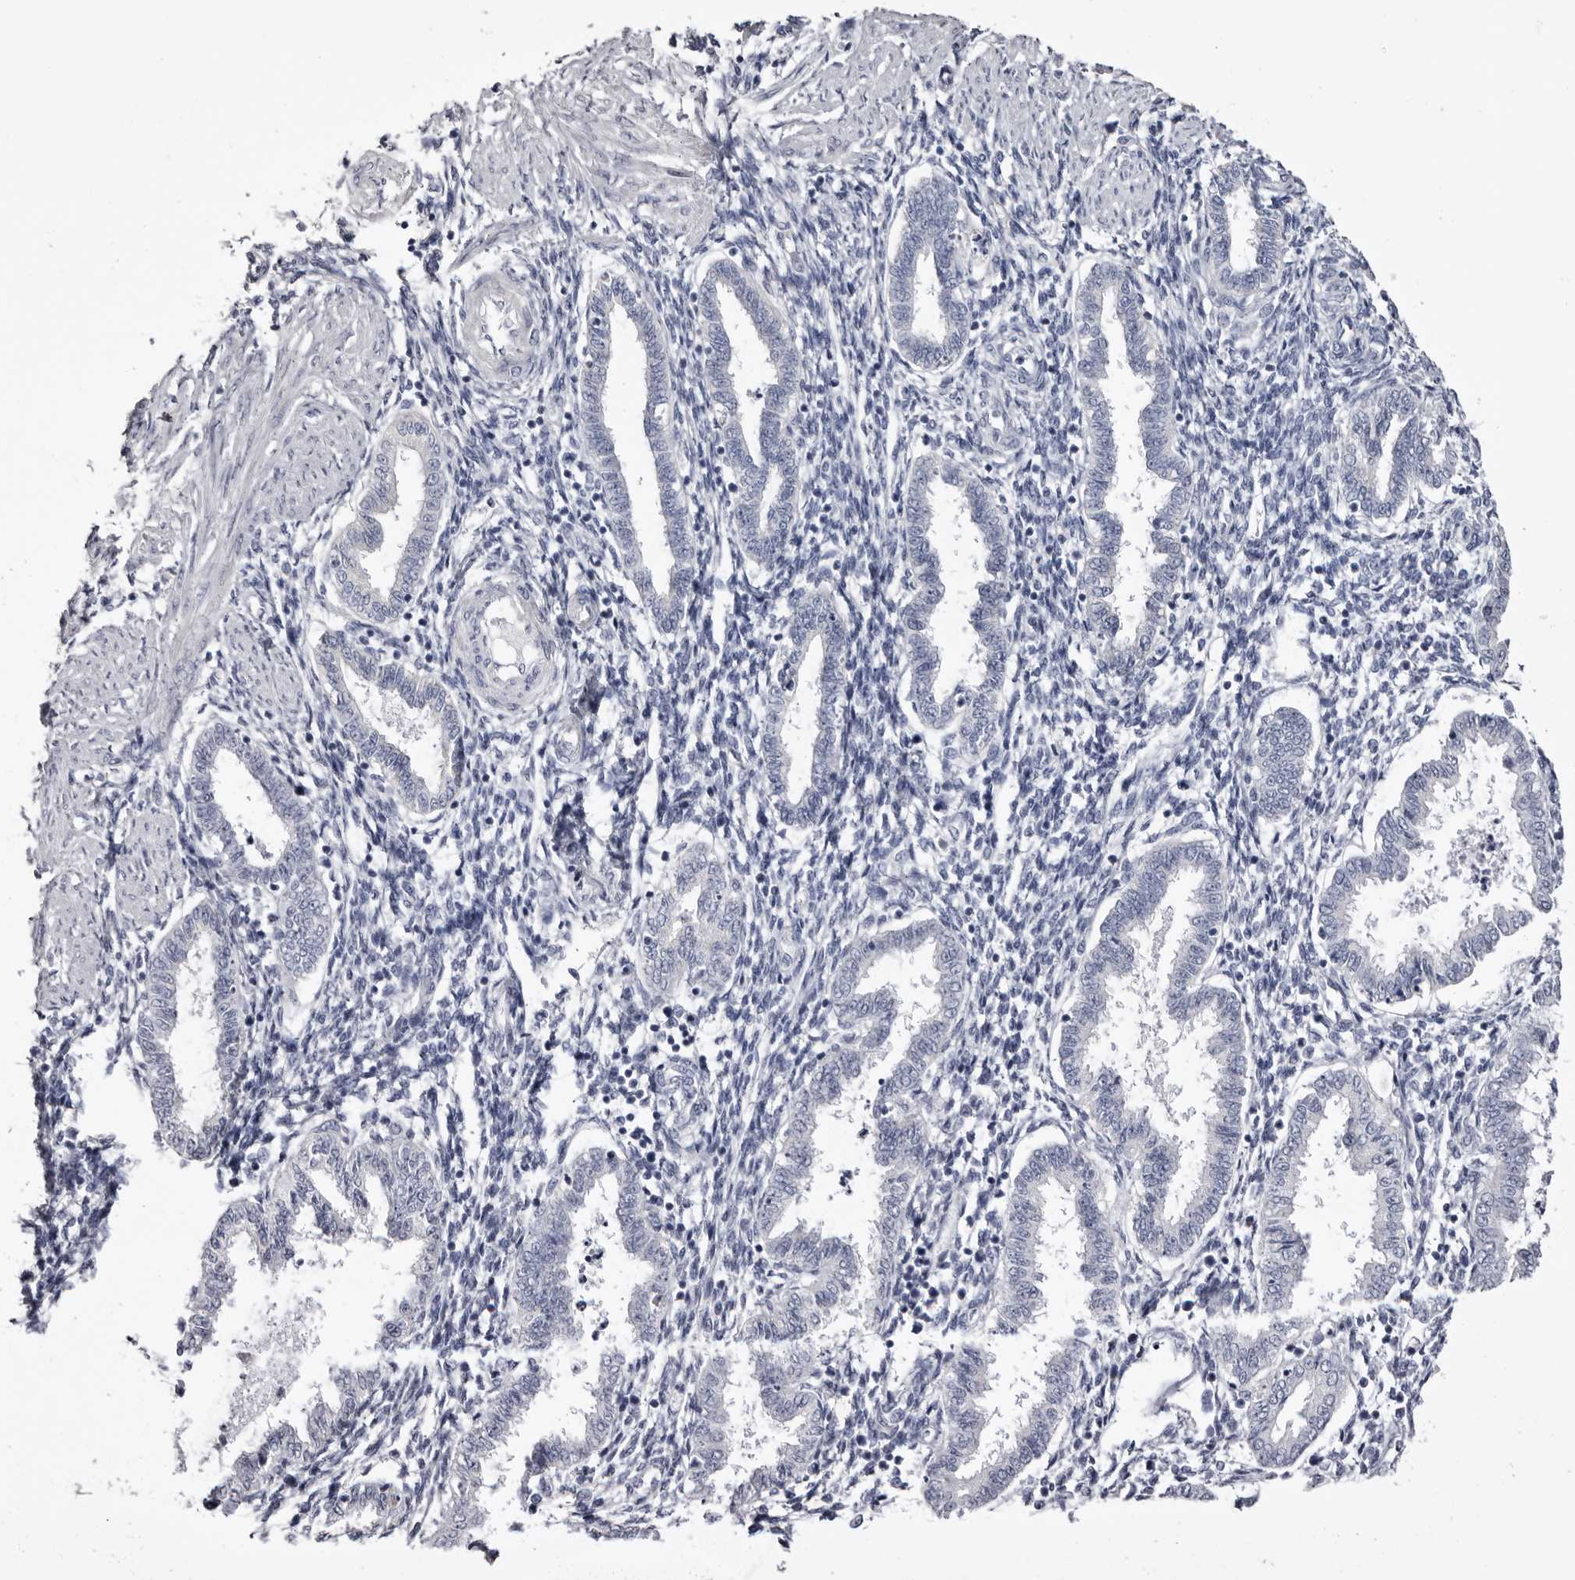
{"staining": {"intensity": "negative", "quantity": "none", "location": "none"}, "tissue": "endometrium", "cell_type": "Cells in endometrial stroma", "image_type": "normal", "snomed": [{"axis": "morphology", "description": "Normal tissue, NOS"}, {"axis": "topography", "description": "Endometrium"}], "caption": "Immunohistochemical staining of unremarkable endometrium shows no significant positivity in cells in endometrial stroma. (Stains: DAB IHC with hematoxylin counter stain, Microscopy: brightfield microscopy at high magnification).", "gene": "CASQ1", "patient": {"sex": "female", "age": 33}}